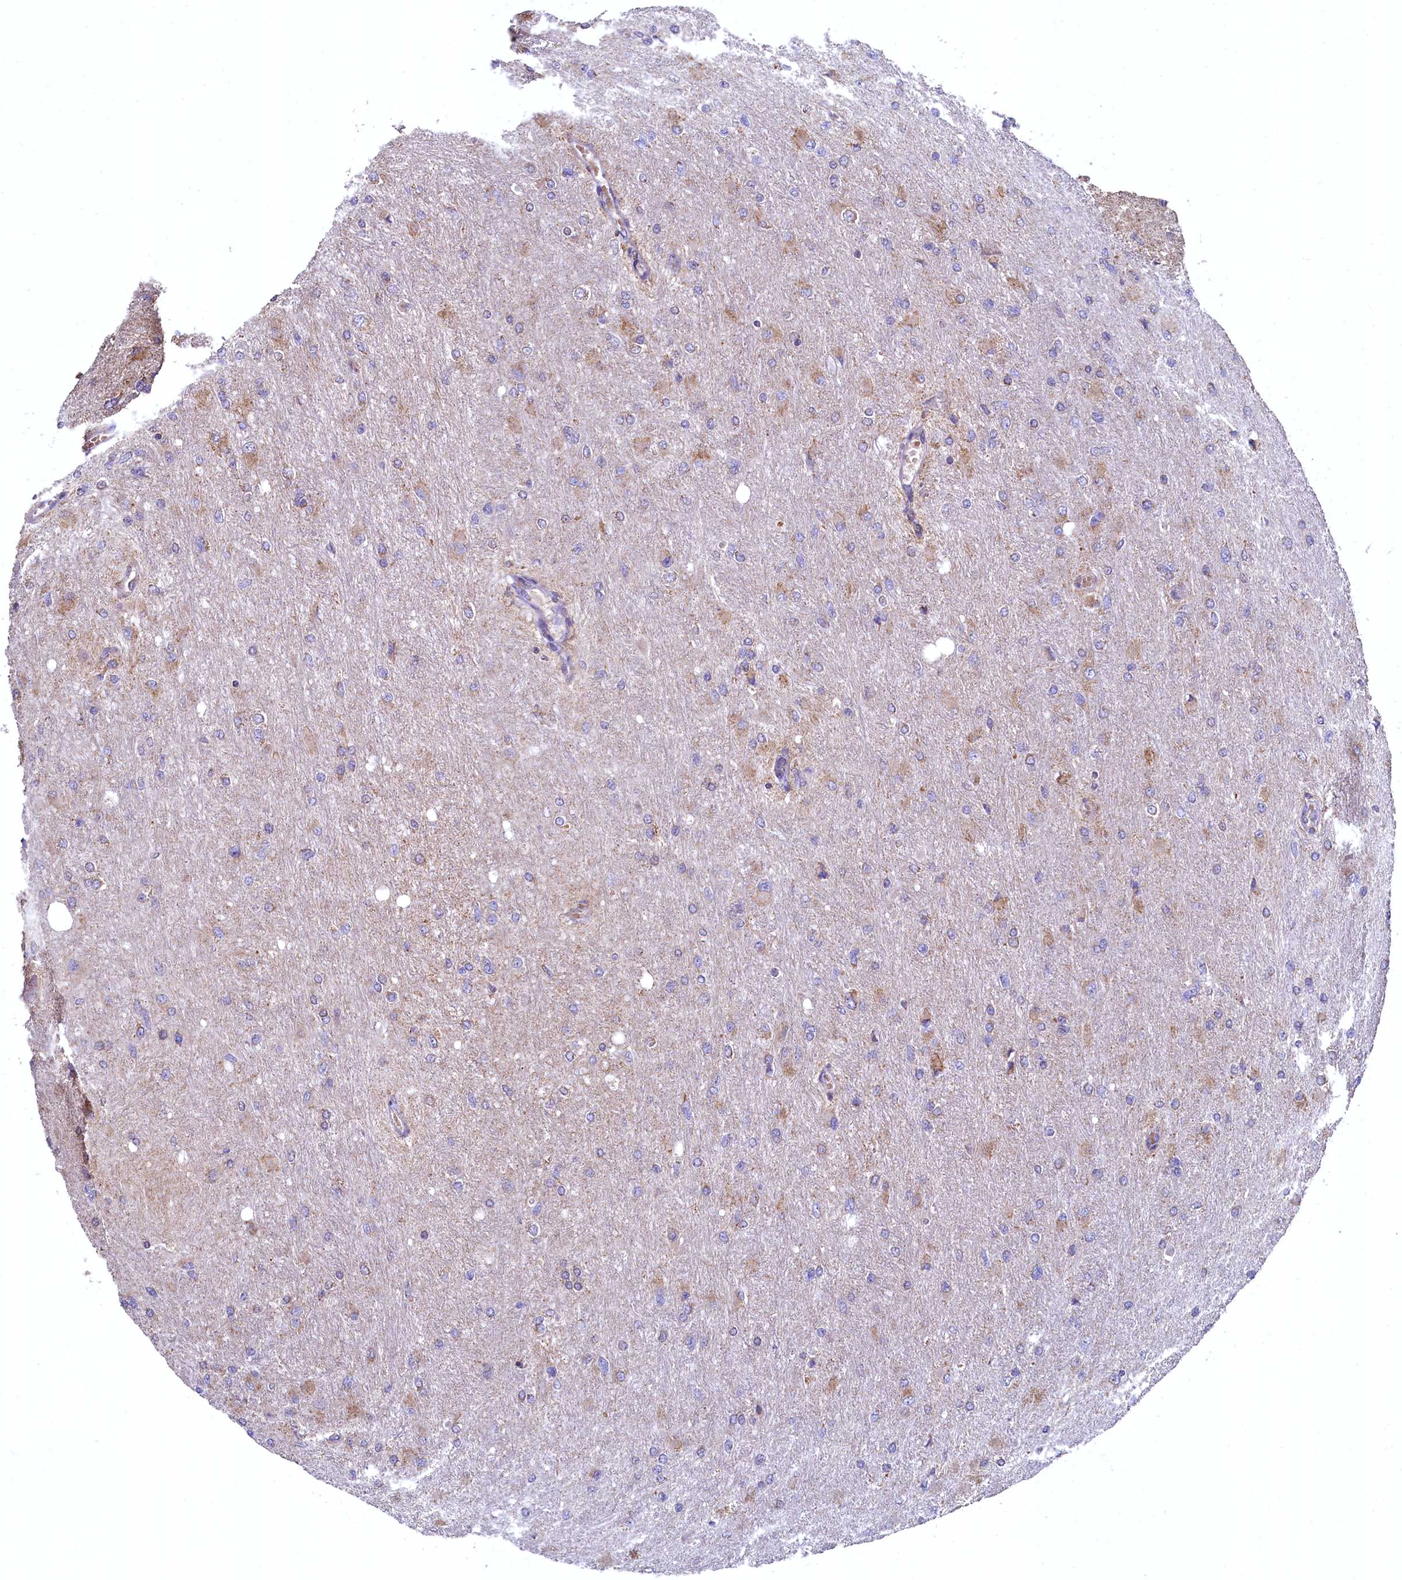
{"staining": {"intensity": "moderate", "quantity": "<25%", "location": "cytoplasmic/membranous"}, "tissue": "glioma", "cell_type": "Tumor cells", "image_type": "cancer", "snomed": [{"axis": "morphology", "description": "Glioma, malignant, High grade"}, {"axis": "topography", "description": "Cerebral cortex"}], "caption": "High-power microscopy captured an immunohistochemistry (IHC) micrograph of glioma, revealing moderate cytoplasmic/membranous staining in about <25% of tumor cells.", "gene": "METTL4", "patient": {"sex": "female", "age": 36}}